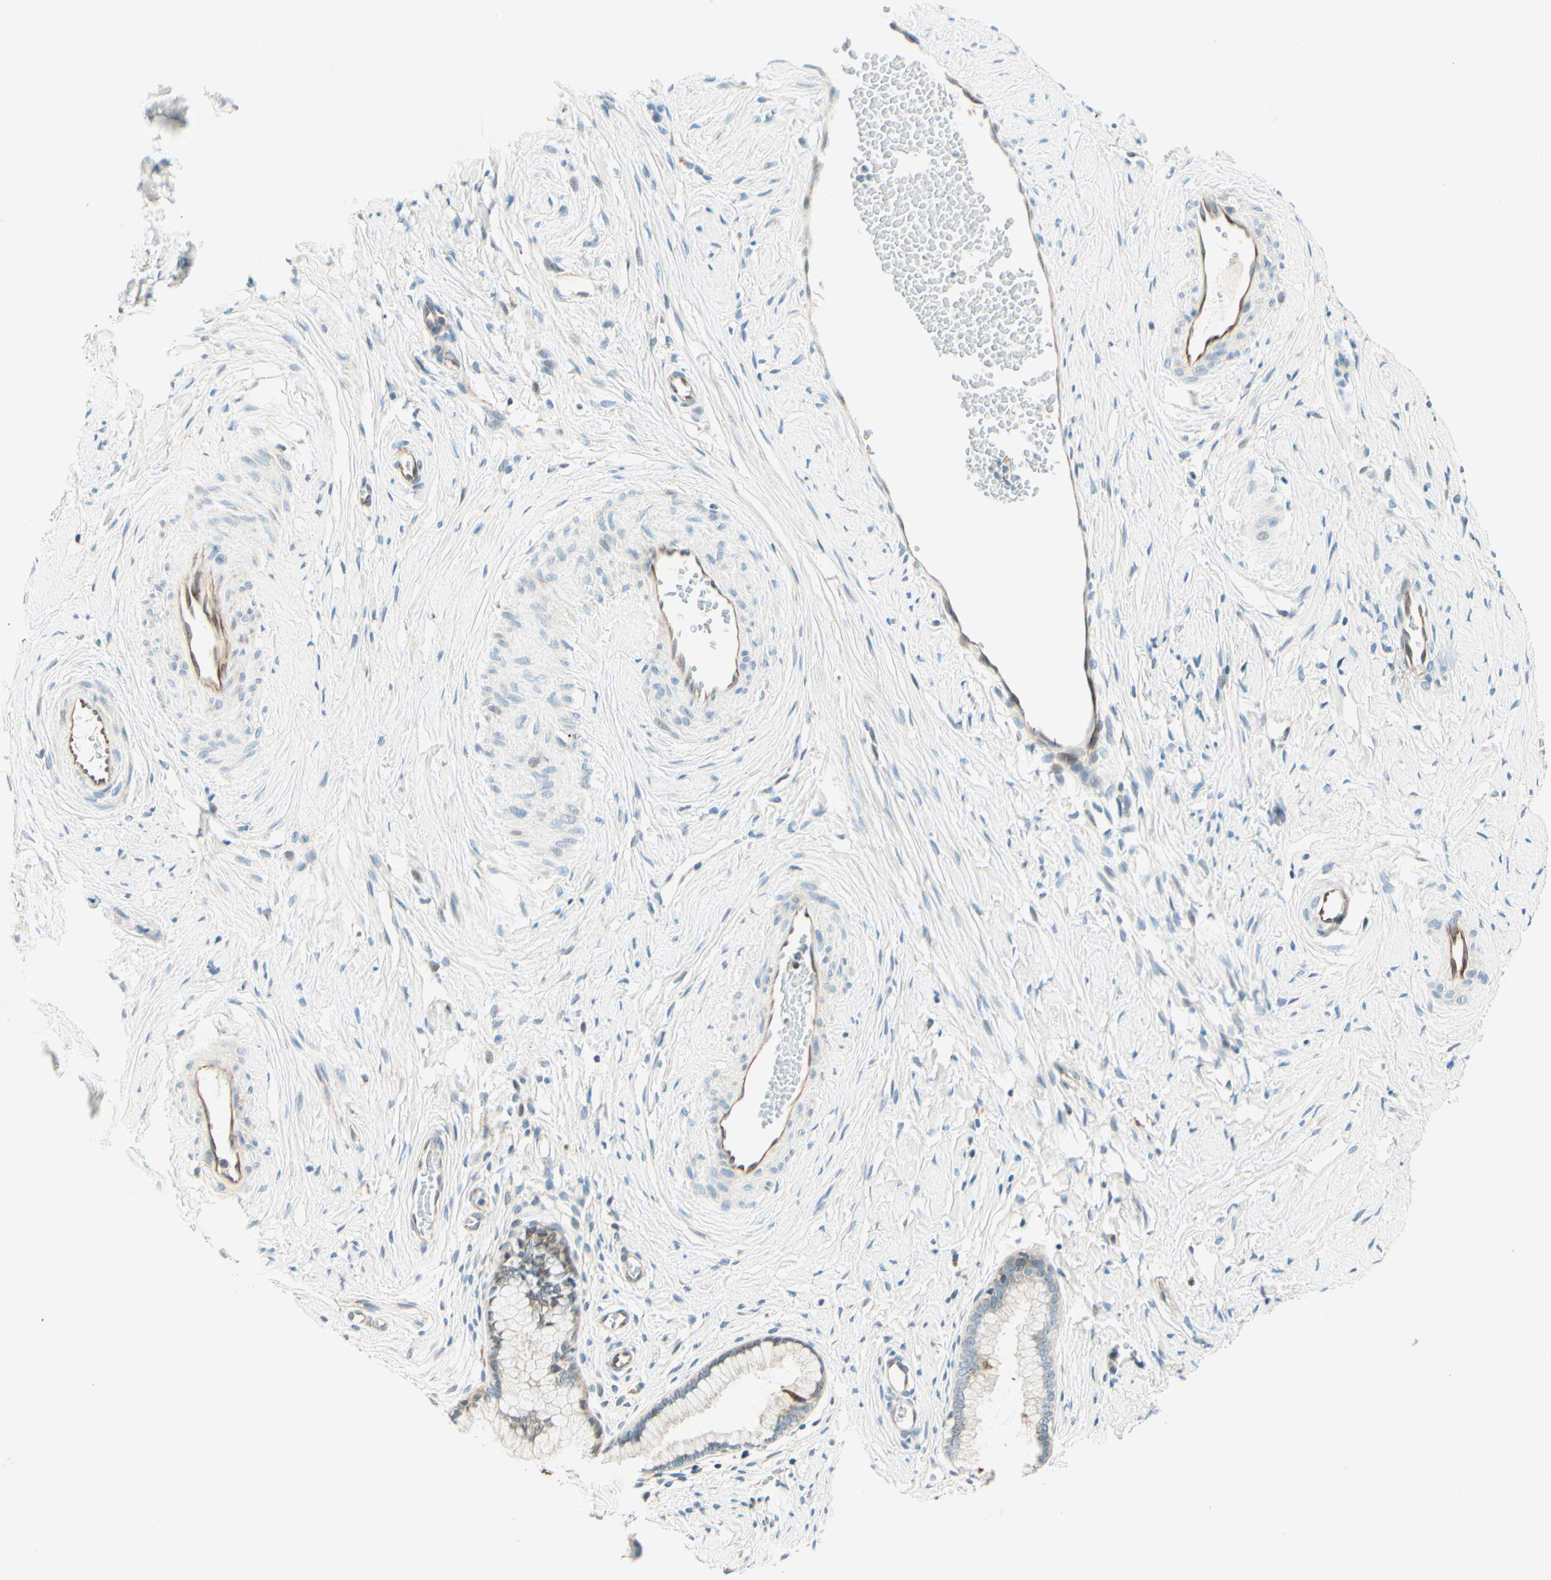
{"staining": {"intensity": "weak", "quantity": "<25%", "location": "cytoplasmic/membranous"}, "tissue": "cervix", "cell_type": "Glandular cells", "image_type": "normal", "snomed": [{"axis": "morphology", "description": "Normal tissue, NOS"}, {"axis": "topography", "description": "Cervix"}], "caption": "DAB immunohistochemical staining of normal human cervix demonstrates no significant expression in glandular cells.", "gene": "TAOK2", "patient": {"sex": "female", "age": 65}}